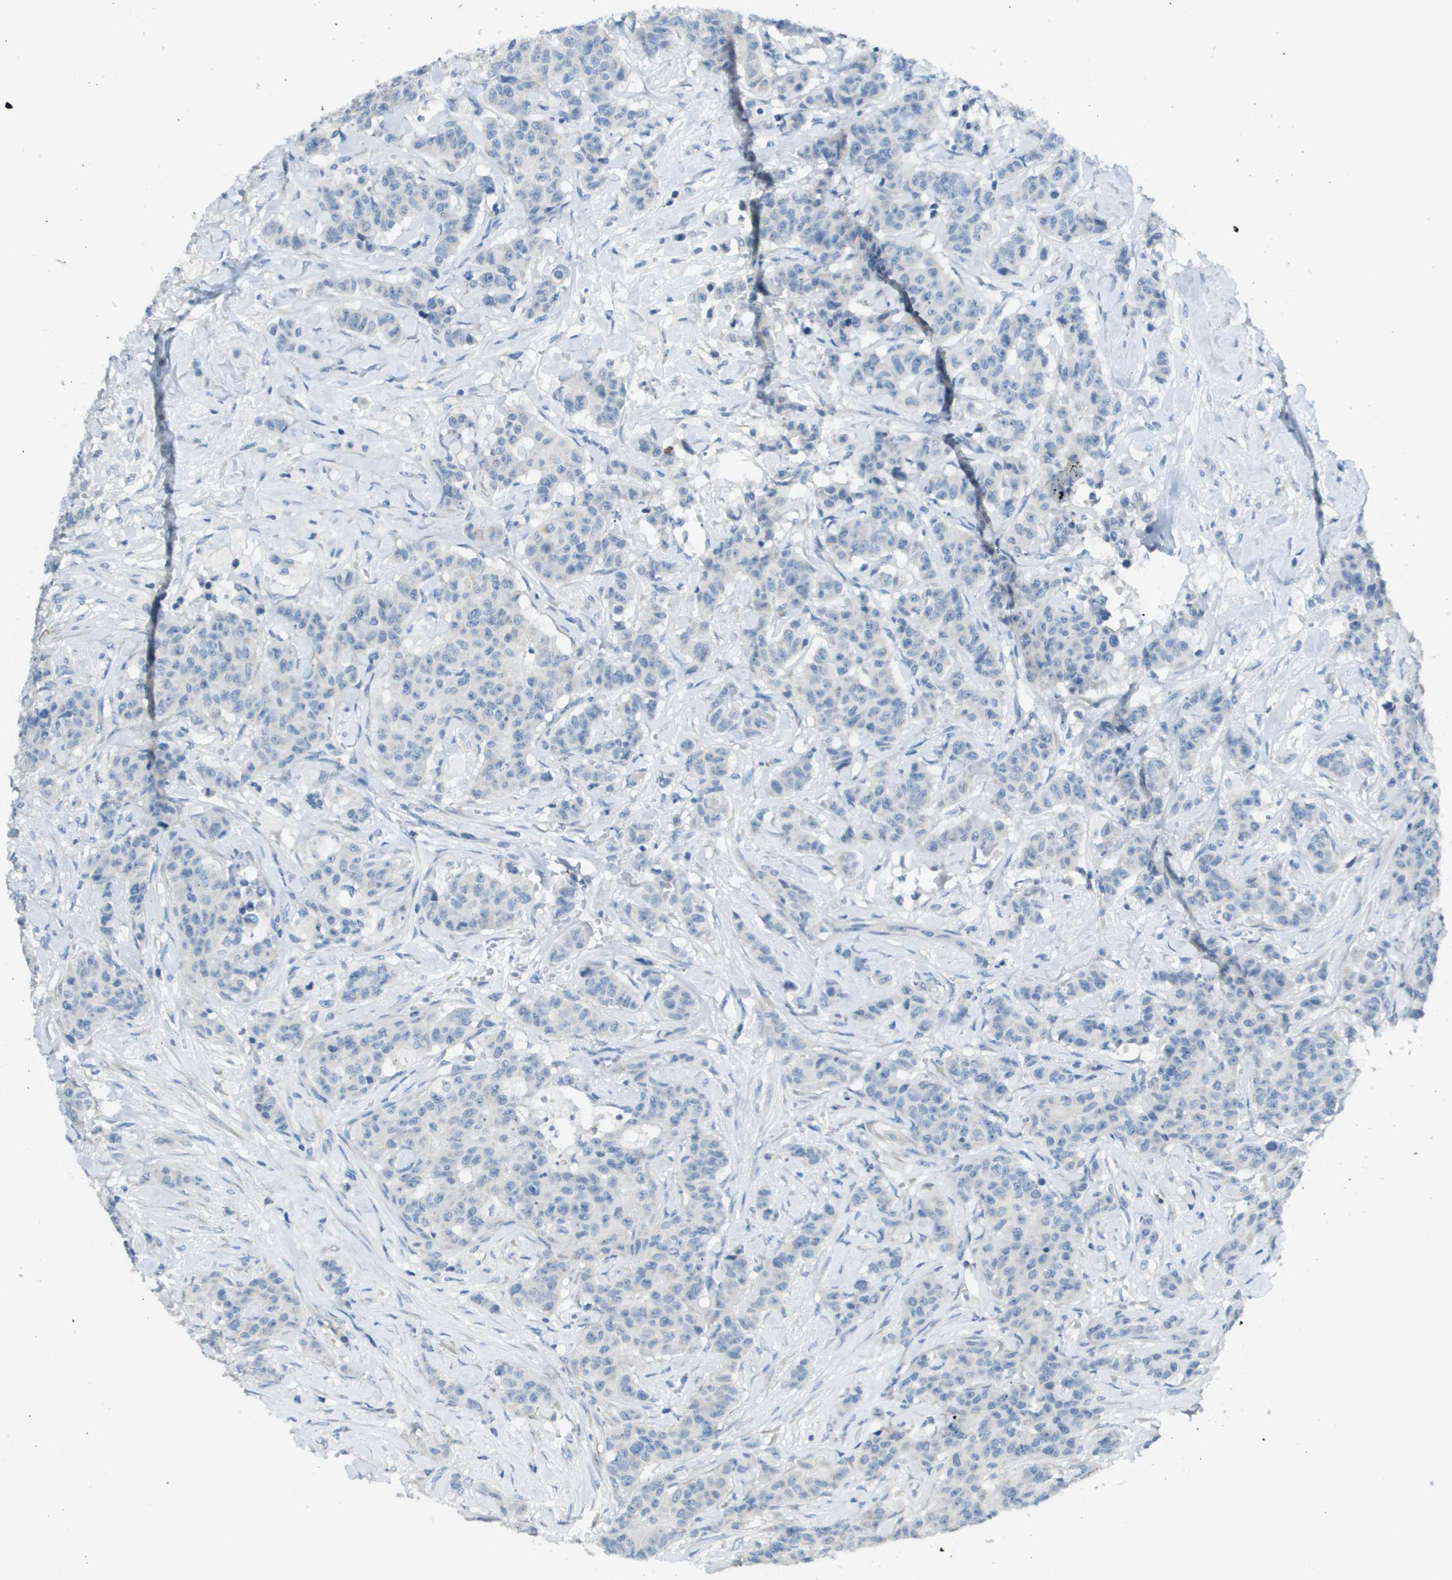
{"staining": {"intensity": "negative", "quantity": "none", "location": "none"}, "tissue": "breast cancer", "cell_type": "Tumor cells", "image_type": "cancer", "snomed": [{"axis": "morphology", "description": "Normal tissue, NOS"}, {"axis": "morphology", "description": "Duct carcinoma"}, {"axis": "topography", "description": "Breast"}], "caption": "Protein analysis of intraductal carcinoma (breast) displays no significant positivity in tumor cells.", "gene": "PTGDR2", "patient": {"sex": "female", "age": 40}}